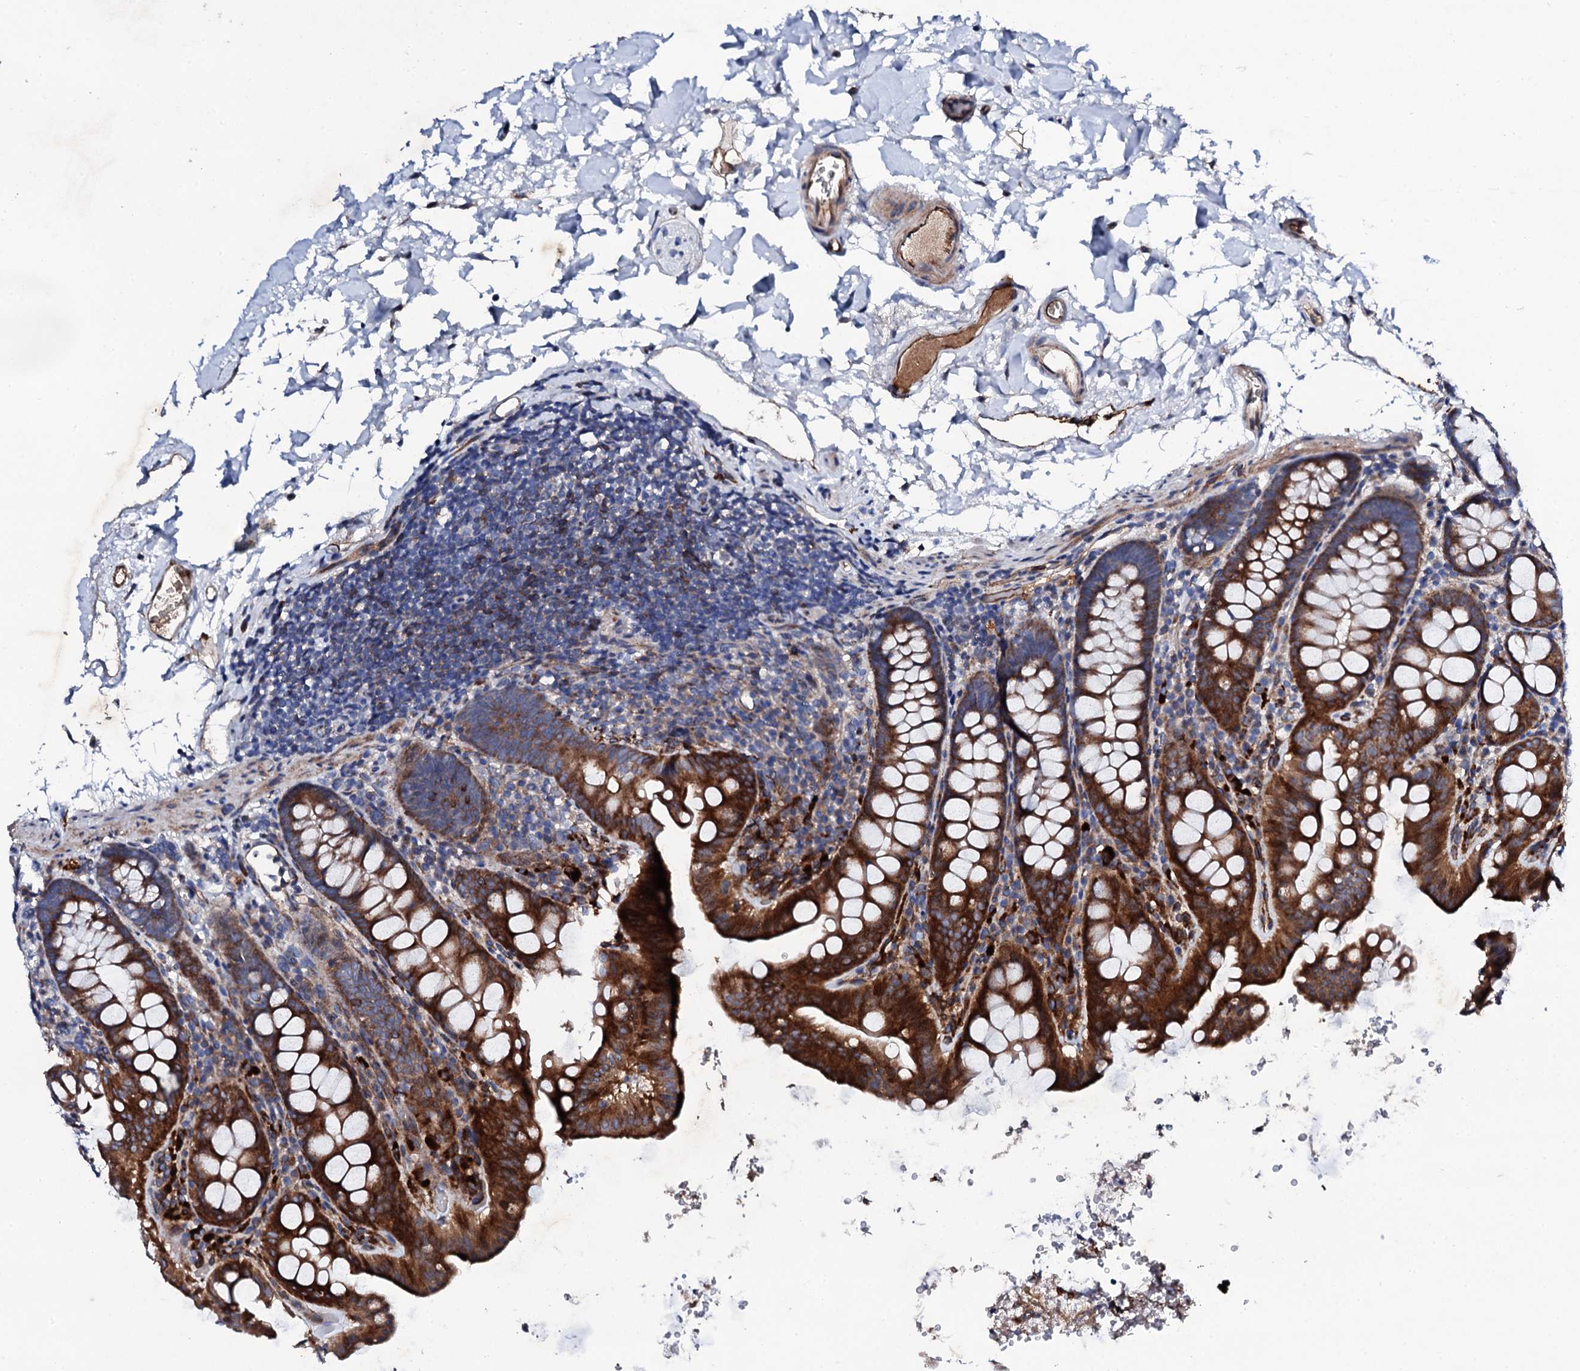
{"staining": {"intensity": "moderate", "quantity": ">75%", "location": "cytoplasmic/membranous"}, "tissue": "colon", "cell_type": "Endothelial cells", "image_type": "normal", "snomed": [{"axis": "morphology", "description": "Normal tissue, NOS"}, {"axis": "topography", "description": "Colon"}], "caption": "Protein expression by immunohistochemistry displays moderate cytoplasmic/membranous staining in about >75% of endothelial cells in unremarkable colon. Using DAB (3,3'-diaminobenzidine) (brown) and hematoxylin (blue) stains, captured at high magnification using brightfield microscopy.", "gene": "DBX1", "patient": {"sex": "male", "age": 75}}